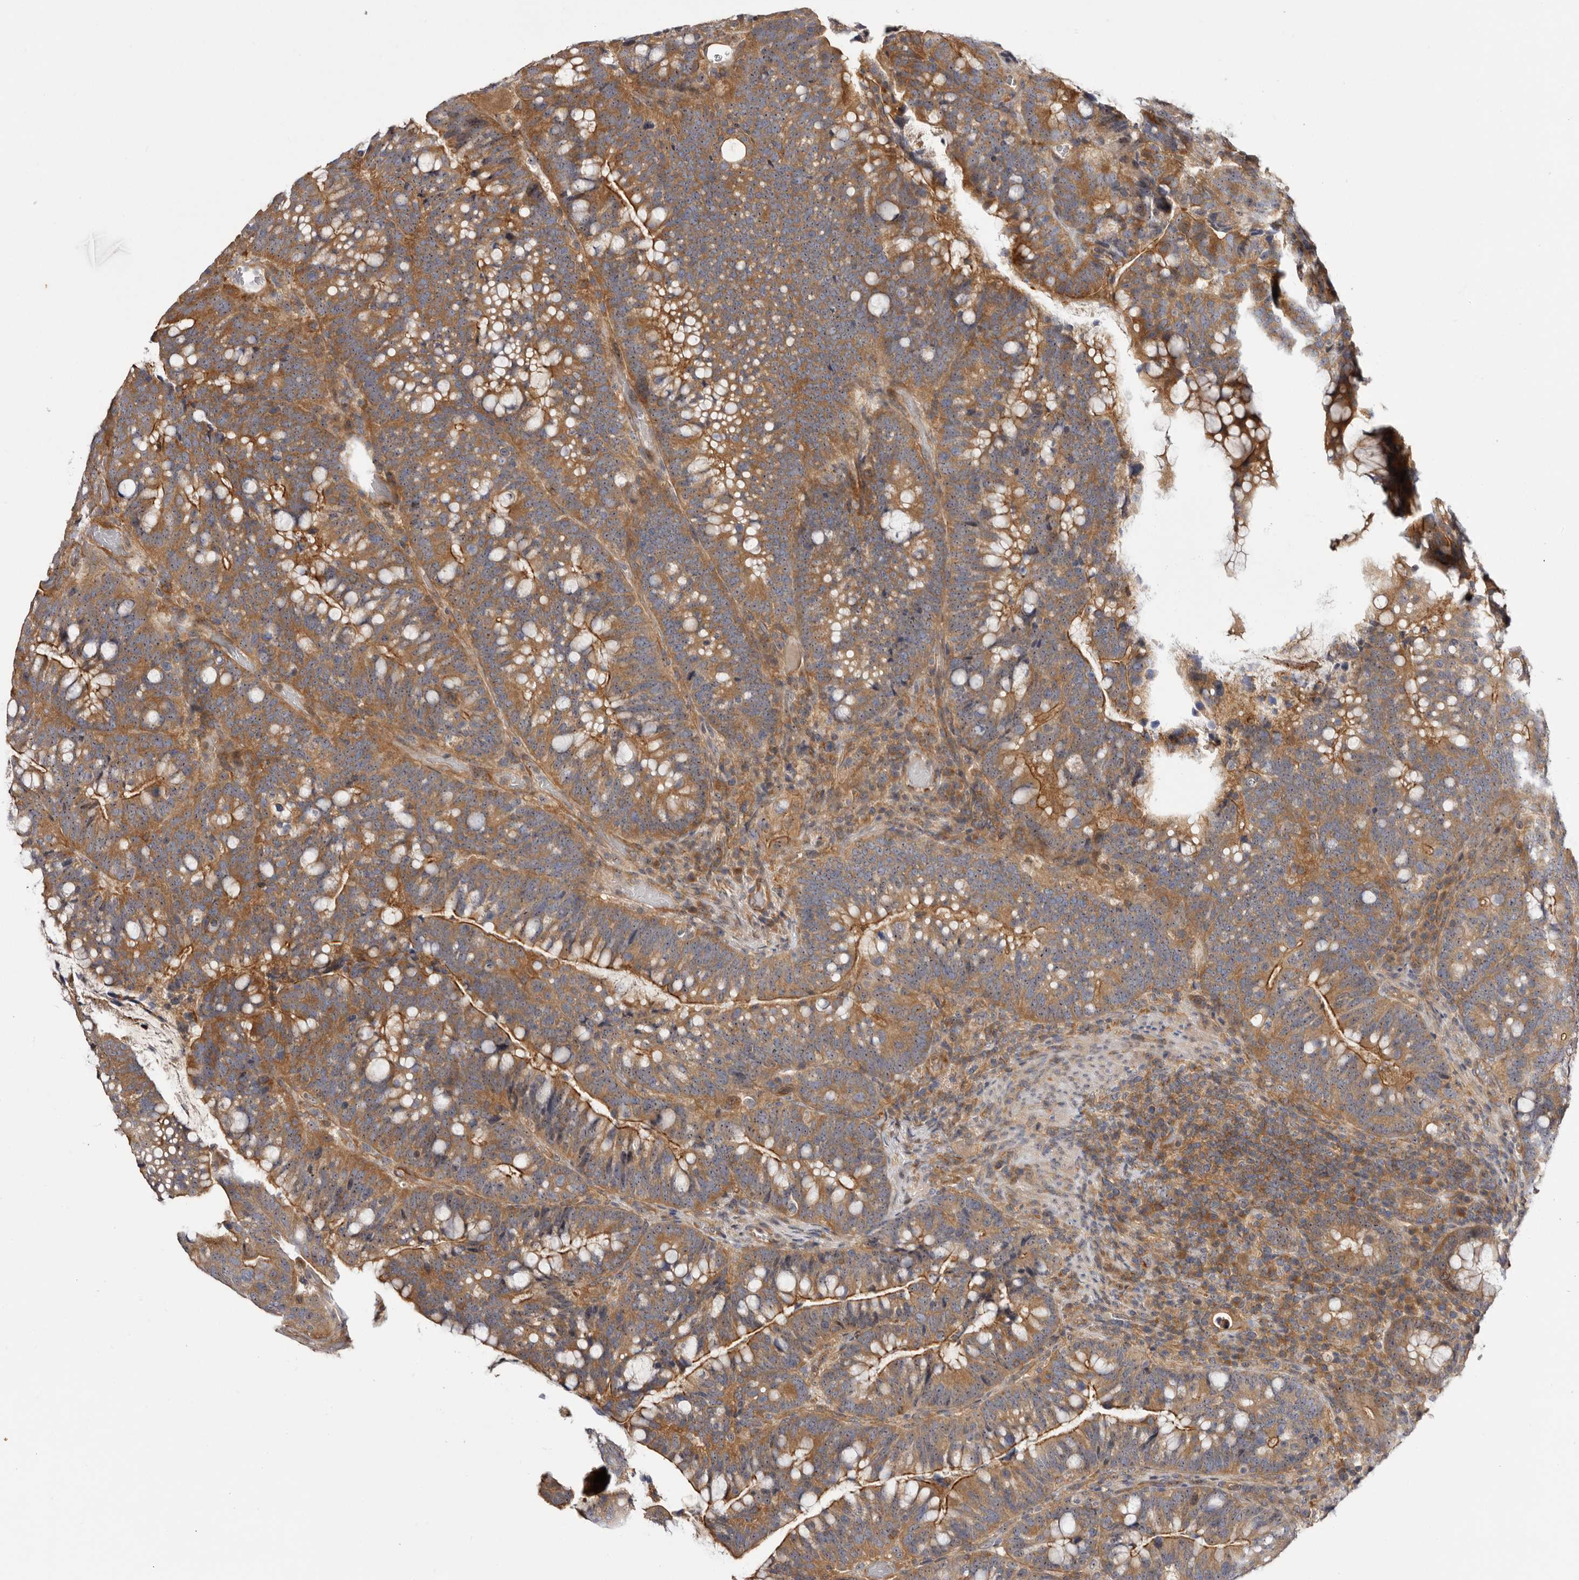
{"staining": {"intensity": "moderate", "quantity": ">75%", "location": "cytoplasmic/membranous,nuclear"}, "tissue": "colorectal cancer", "cell_type": "Tumor cells", "image_type": "cancer", "snomed": [{"axis": "morphology", "description": "Adenocarcinoma, NOS"}, {"axis": "topography", "description": "Colon"}], "caption": "The histopathology image reveals immunohistochemical staining of colorectal cancer. There is moderate cytoplasmic/membranous and nuclear staining is appreciated in approximately >75% of tumor cells.", "gene": "PANK4", "patient": {"sex": "female", "age": 66}}